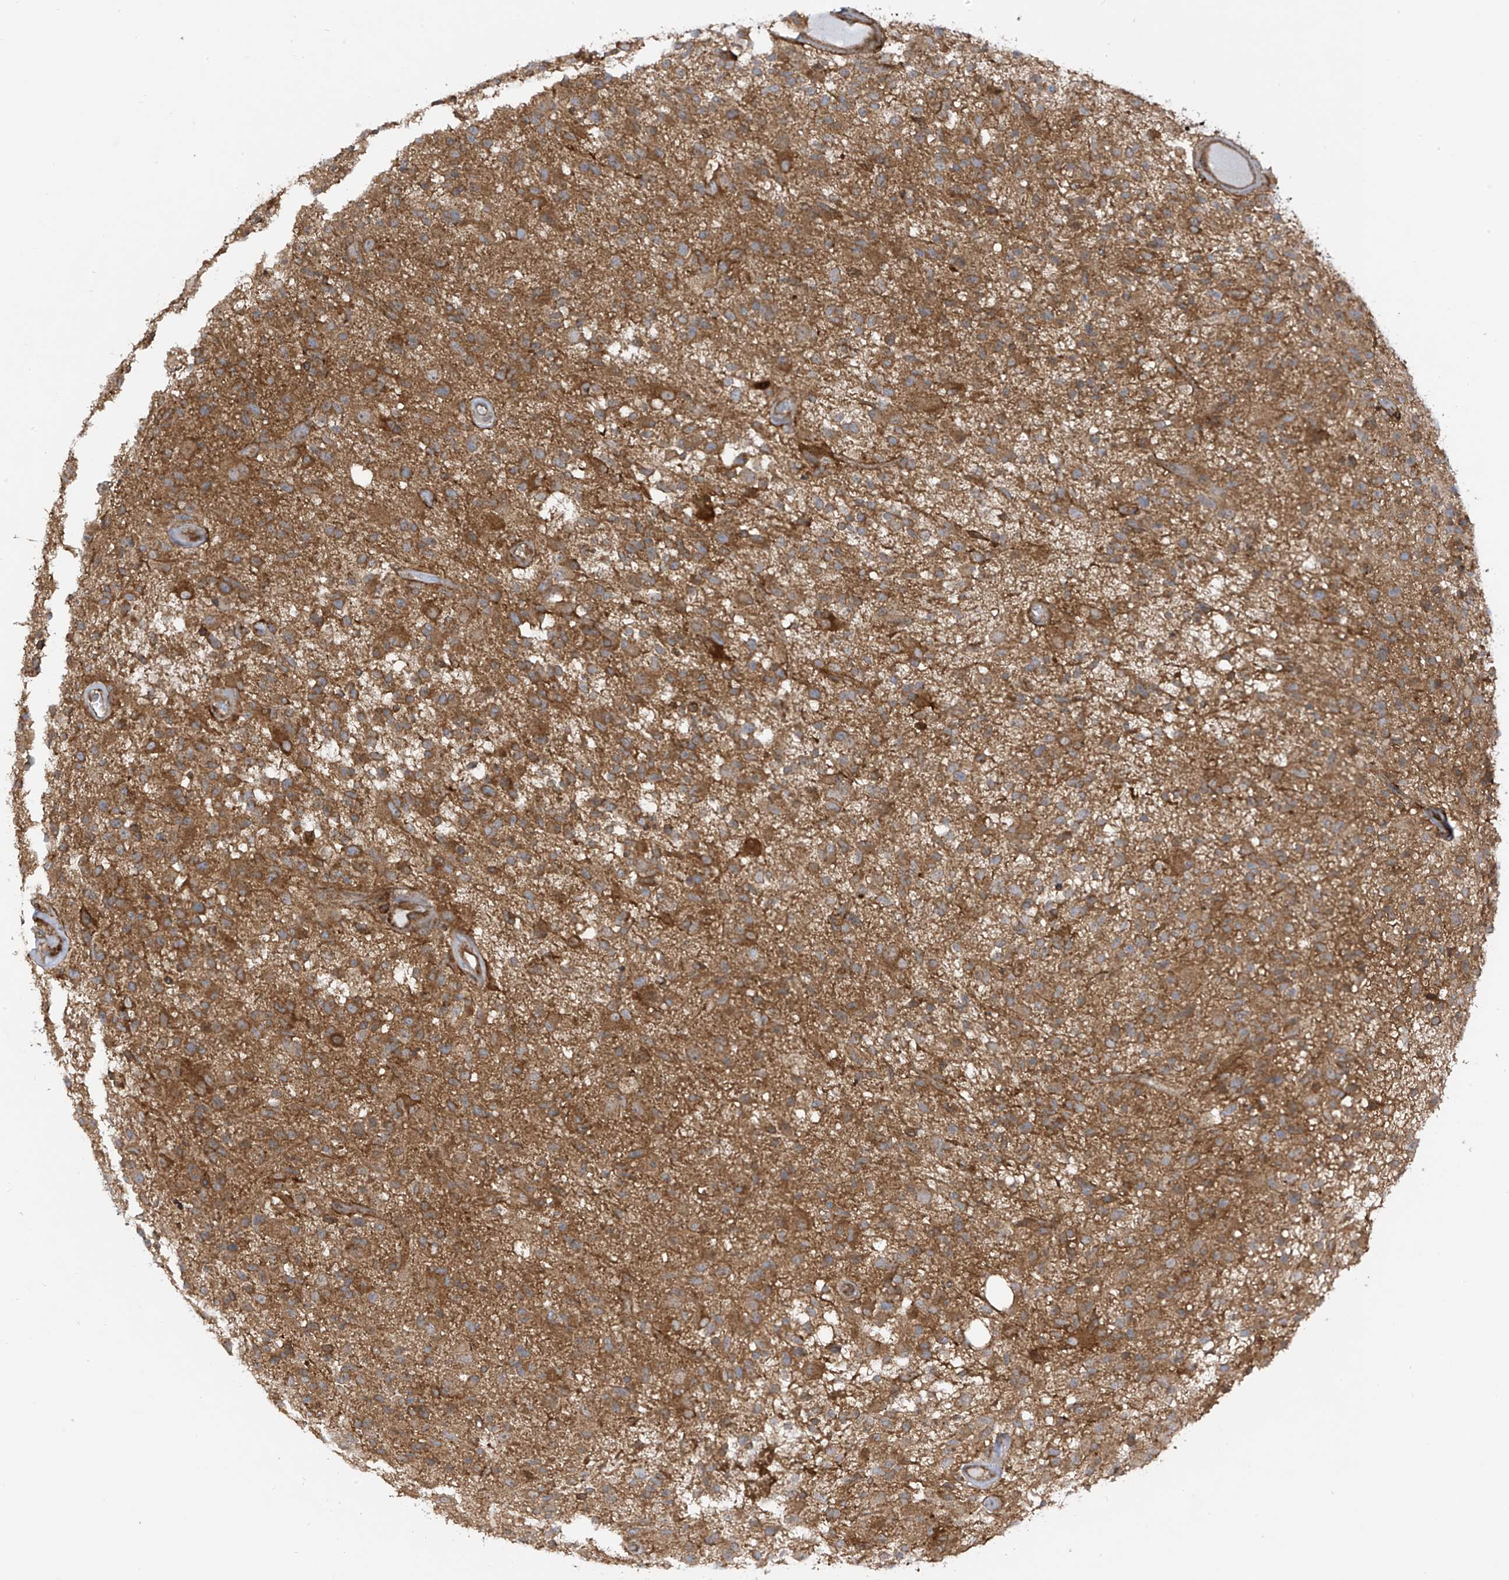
{"staining": {"intensity": "moderate", "quantity": ">75%", "location": "cytoplasmic/membranous"}, "tissue": "glioma", "cell_type": "Tumor cells", "image_type": "cancer", "snomed": [{"axis": "morphology", "description": "Glioma, malignant, High grade"}, {"axis": "morphology", "description": "Glioblastoma, NOS"}, {"axis": "topography", "description": "Brain"}], "caption": "Glioma tissue displays moderate cytoplasmic/membranous expression in approximately >75% of tumor cells", "gene": "REPS1", "patient": {"sex": "male", "age": 60}}